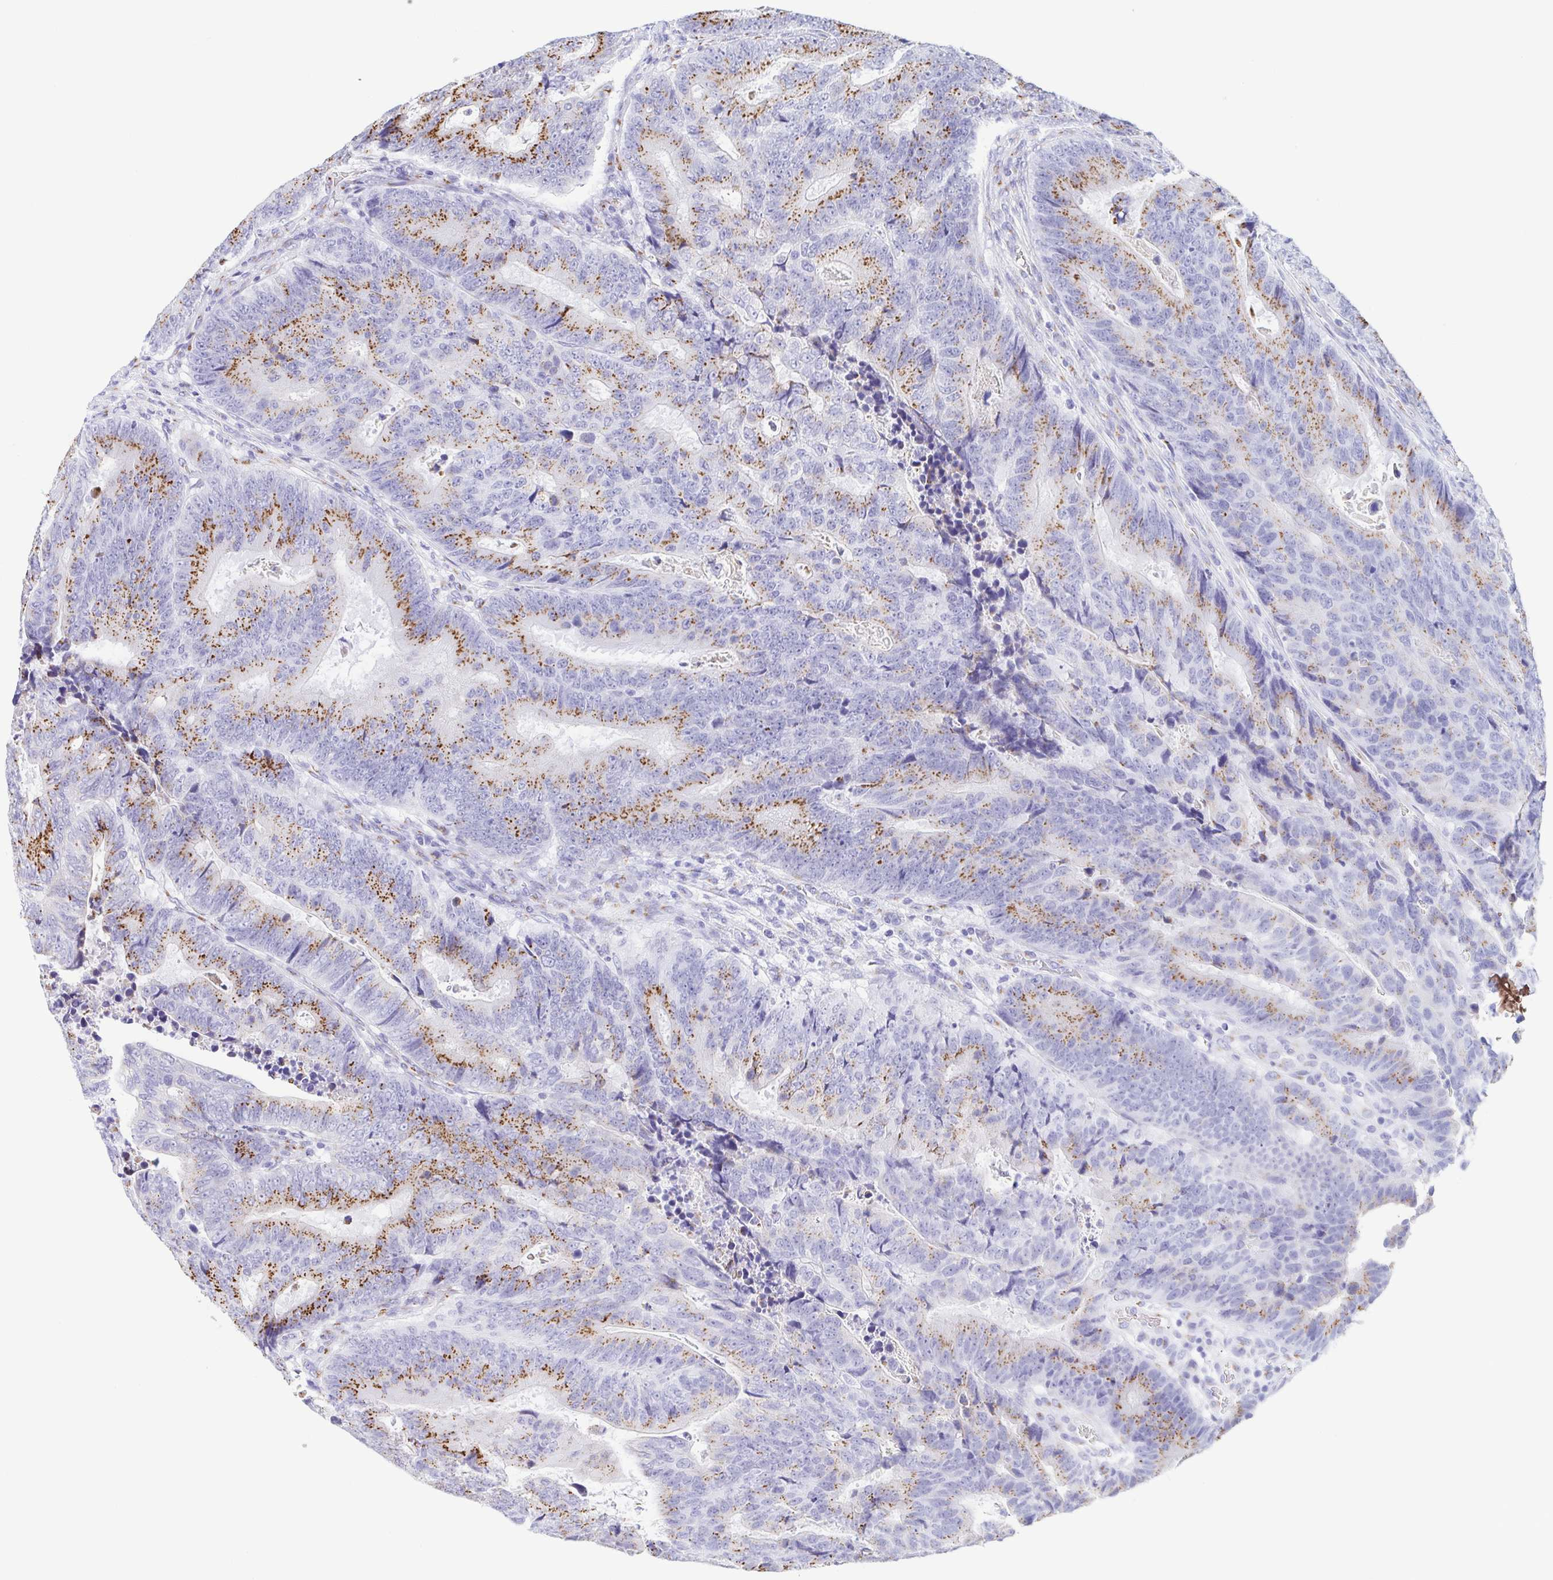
{"staining": {"intensity": "moderate", "quantity": ">75%", "location": "cytoplasmic/membranous"}, "tissue": "colorectal cancer", "cell_type": "Tumor cells", "image_type": "cancer", "snomed": [{"axis": "morphology", "description": "Adenocarcinoma, NOS"}, {"axis": "topography", "description": "Colon"}], "caption": "The histopathology image shows immunohistochemical staining of colorectal adenocarcinoma. There is moderate cytoplasmic/membranous staining is appreciated in about >75% of tumor cells.", "gene": "SULT1B1", "patient": {"sex": "female", "age": 48}}